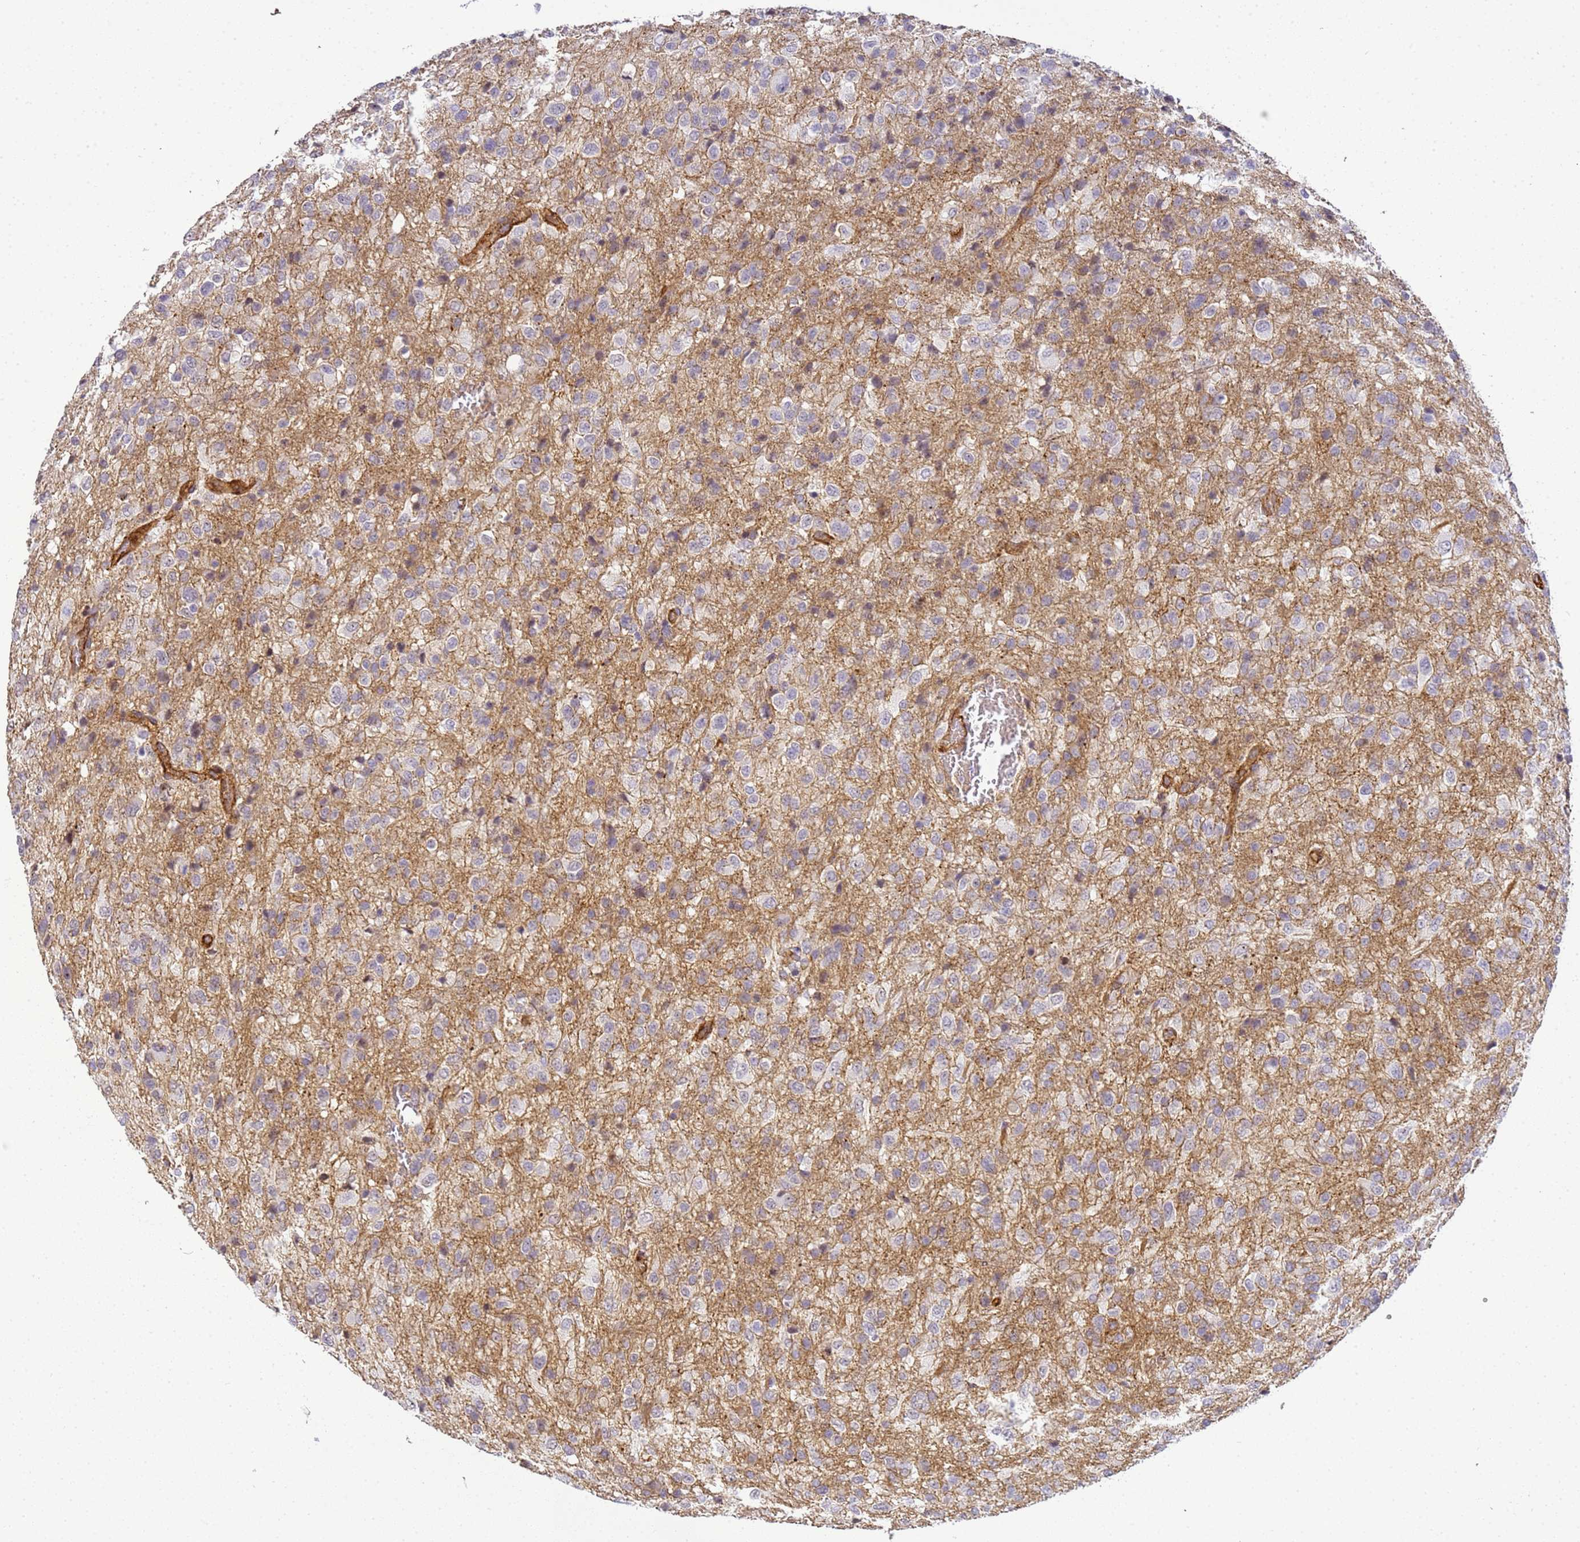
{"staining": {"intensity": "negative", "quantity": "none", "location": "none"}, "tissue": "glioma", "cell_type": "Tumor cells", "image_type": "cancer", "snomed": [{"axis": "morphology", "description": "Glioma, malignant, High grade"}, {"axis": "topography", "description": "Brain"}], "caption": "IHC of glioma displays no staining in tumor cells. (DAB (3,3'-diaminobenzidine) IHC with hematoxylin counter stain).", "gene": "GON4L", "patient": {"sex": "female", "age": 74}}